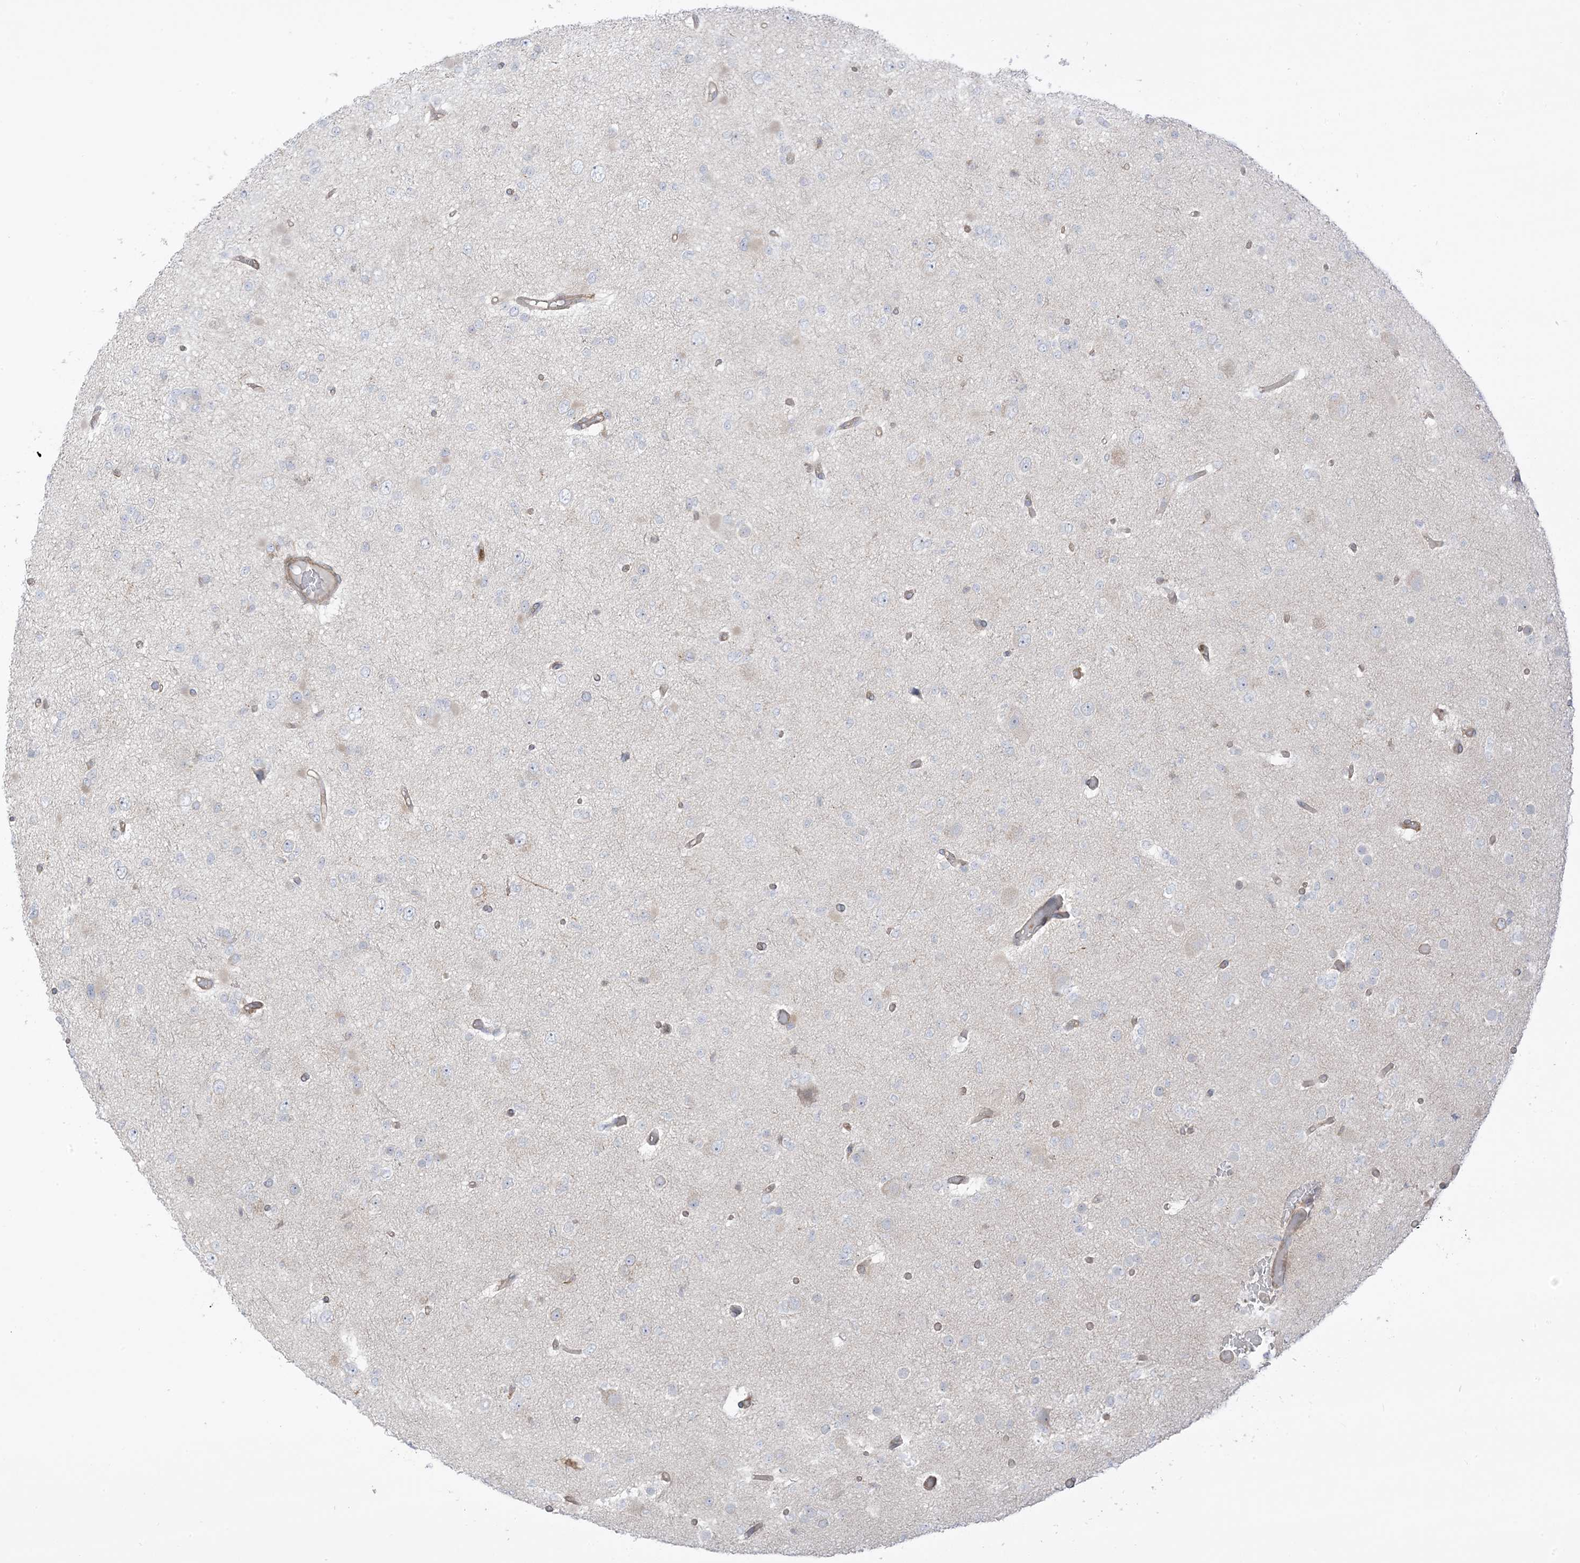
{"staining": {"intensity": "negative", "quantity": "none", "location": "none"}, "tissue": "glioma", "cell_type": "Tumor cells", "image_type": "cancer", "snomed": [{"axis": "morphology", "description": "Glioma, malignant, Low grade"}, {"axis": "topography", "description": "Brain"}], "caption": "This photomicrograph is of low-grade glioma (malignant) stained with IHC to label a protein in brown with the nuclei are counter-stained blue. There is no expression in tumor cells. (DAB (3,3'-diaminobenzidine) immunohistochemistry (IHC) with hematoxylin counter stain).", "gene": "ICMT", "patient": {"sex": "female", "age": 22}}